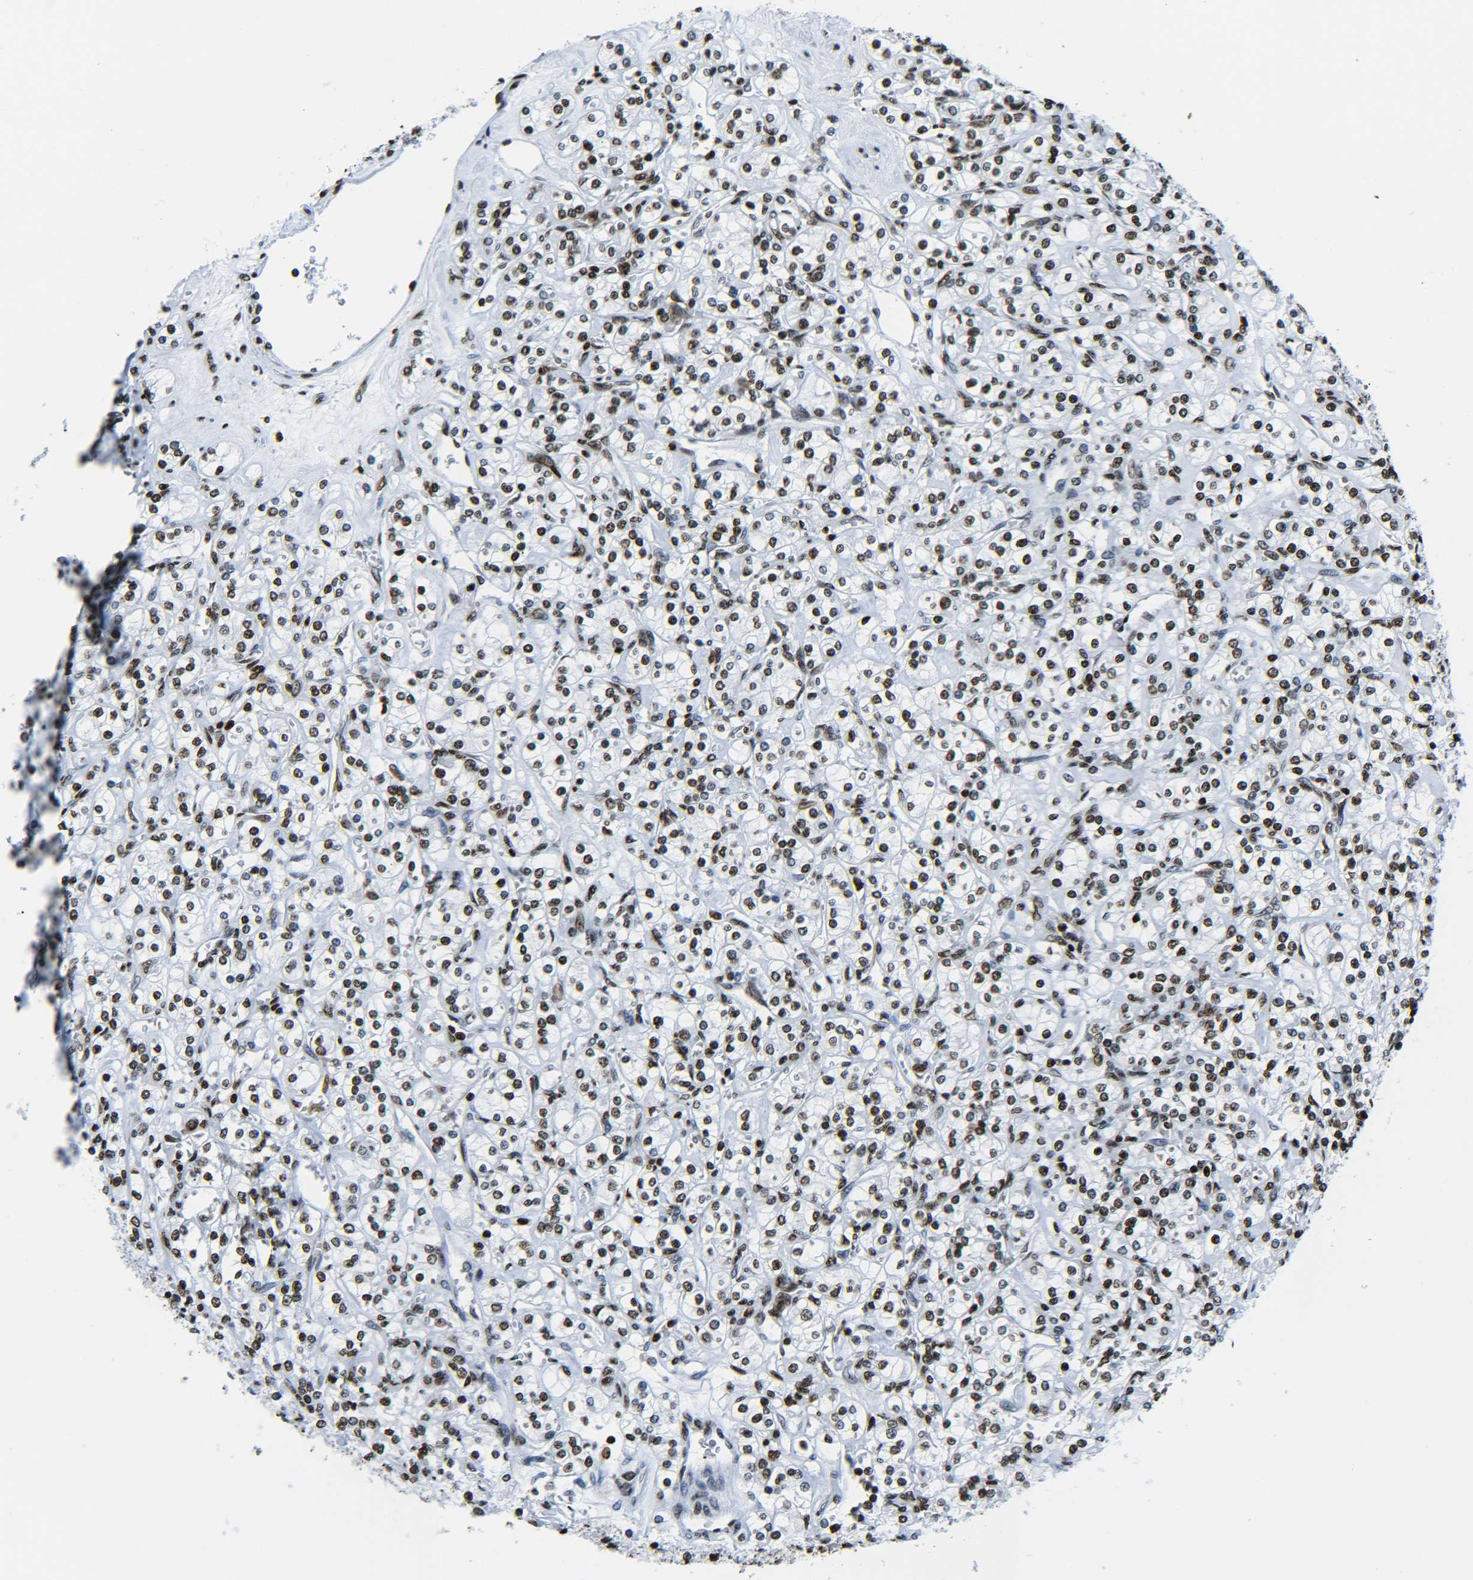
{"staining": {"intensity": "strong", "quantity": ">75%", "location": "nuclear"}, "tissue": "renal cancer", "cell_type": "Tumor cells", "image_type": "cancer", "snomed": [{"axis": "morphology", "description": "Adenocarcinoma, NOS"}, {"axis": "topography", "description": "Kidney"}], "caption": "About >75% of tumor cells in human renal cancer demonstrate strong nuclear protein positivity as visualized by brown immunohistochemical staining.", "gene": "H2AX", "patient": {"sex": "male", "age": 77}}